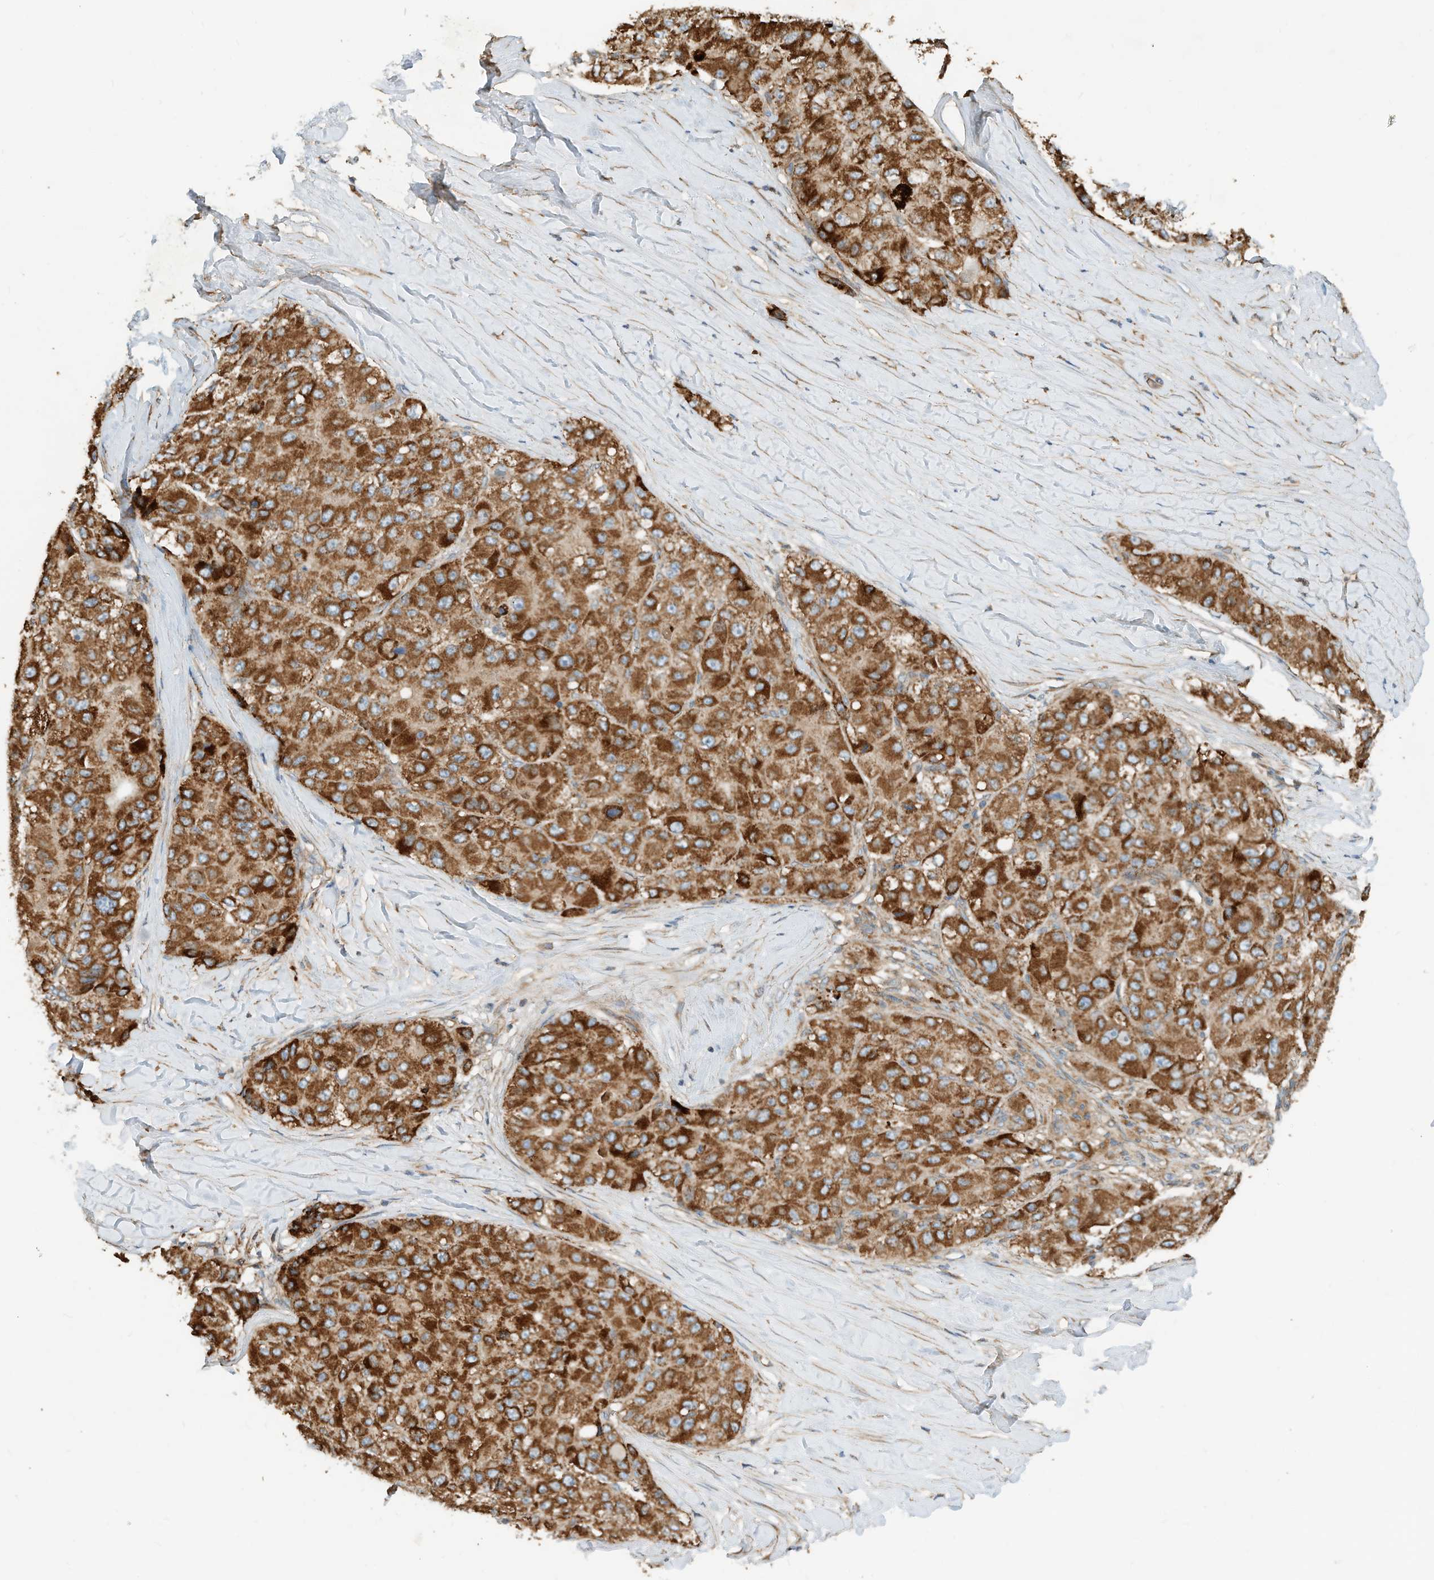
{"staining": {"intensity": "strong", "quantity": ">75%", "location": "cytoplasmic/membranous"}, "tissue": "liver cancer", "cell_type": "Tumor cells", "image_type": "cancer", "snomed": [{"axis": "morphology", "description": "Carcinoma, Hepatocellular, NOS"}, {"axis": "topography", "description": "Liver"}], "caption": "Immunohistochemical staining of human hepatocellular carcinoma (liver) shows strong cytoplasmic/membranous protein positivity in about >75% of tumor cells.", "gene": "CPAMD8", "patient": {"sex": "male", "age": 80}}